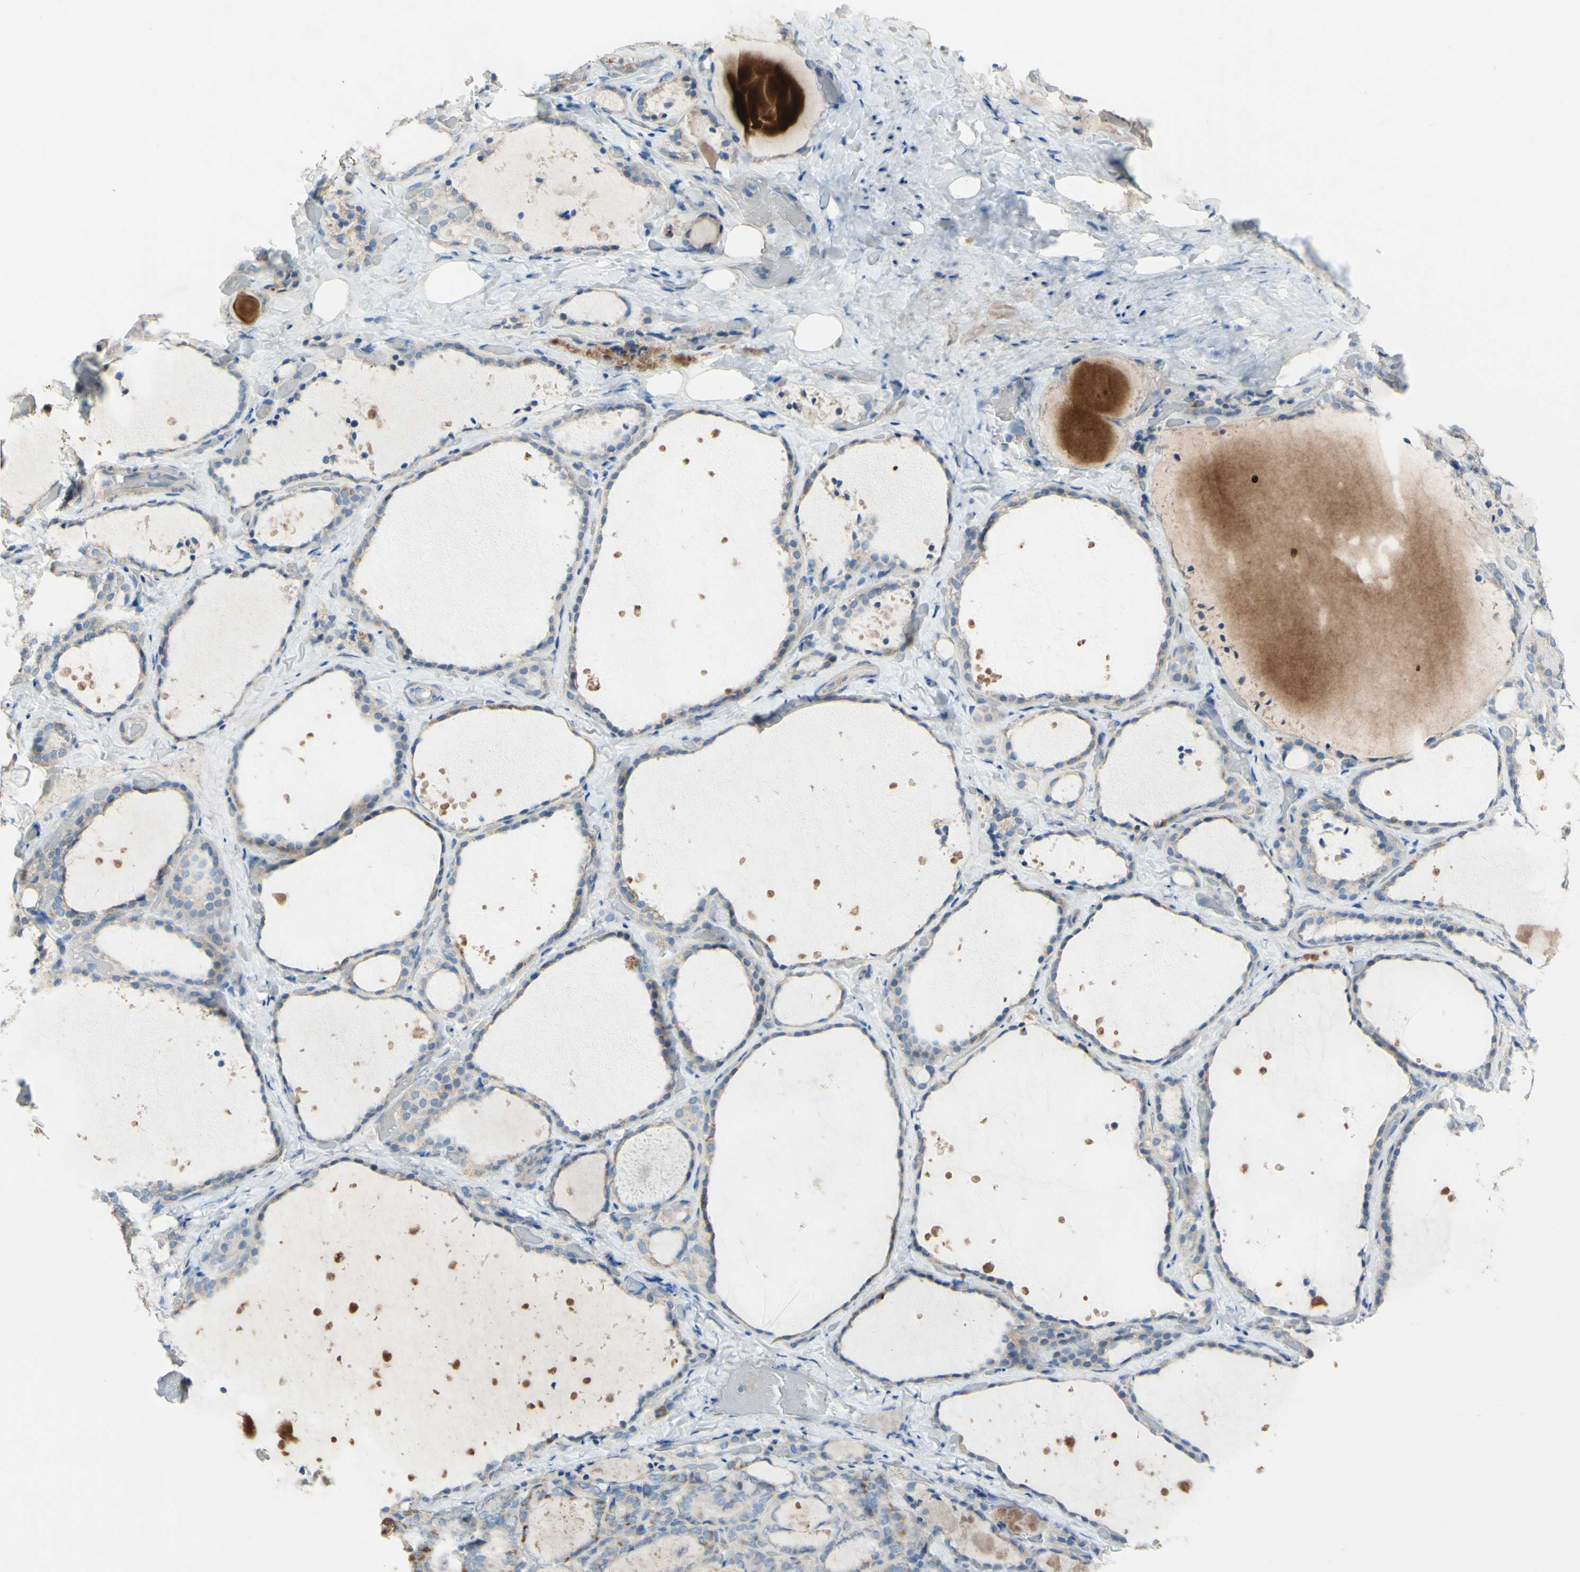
{"staining": {"intensity": "strong", "quantity": ">75%", "location": "cytoplasmic/membranous"}, "tissue": "thyroid gland", "cell_type": "Glandular cells", "image_type": "normal", "snomed": [{"axis": "morphology", "description": "Normal tissue, NOS"}, {"axis": "topography", "description": "Thyroid gland"}], "caption": "High-power microscopy captured an immunohistochemistry (IHC) micrograph of benign thyroid gland, revealing strong cytoplasmic/membranous positivity in about >75% of glandular cells. The protein is stained brown, and the nuclei are stained in blue (DAB IHC with brightfield microscopy, high magnification).", "gene": "ACADL", "patient": {"sex": "female", "age": 44}}